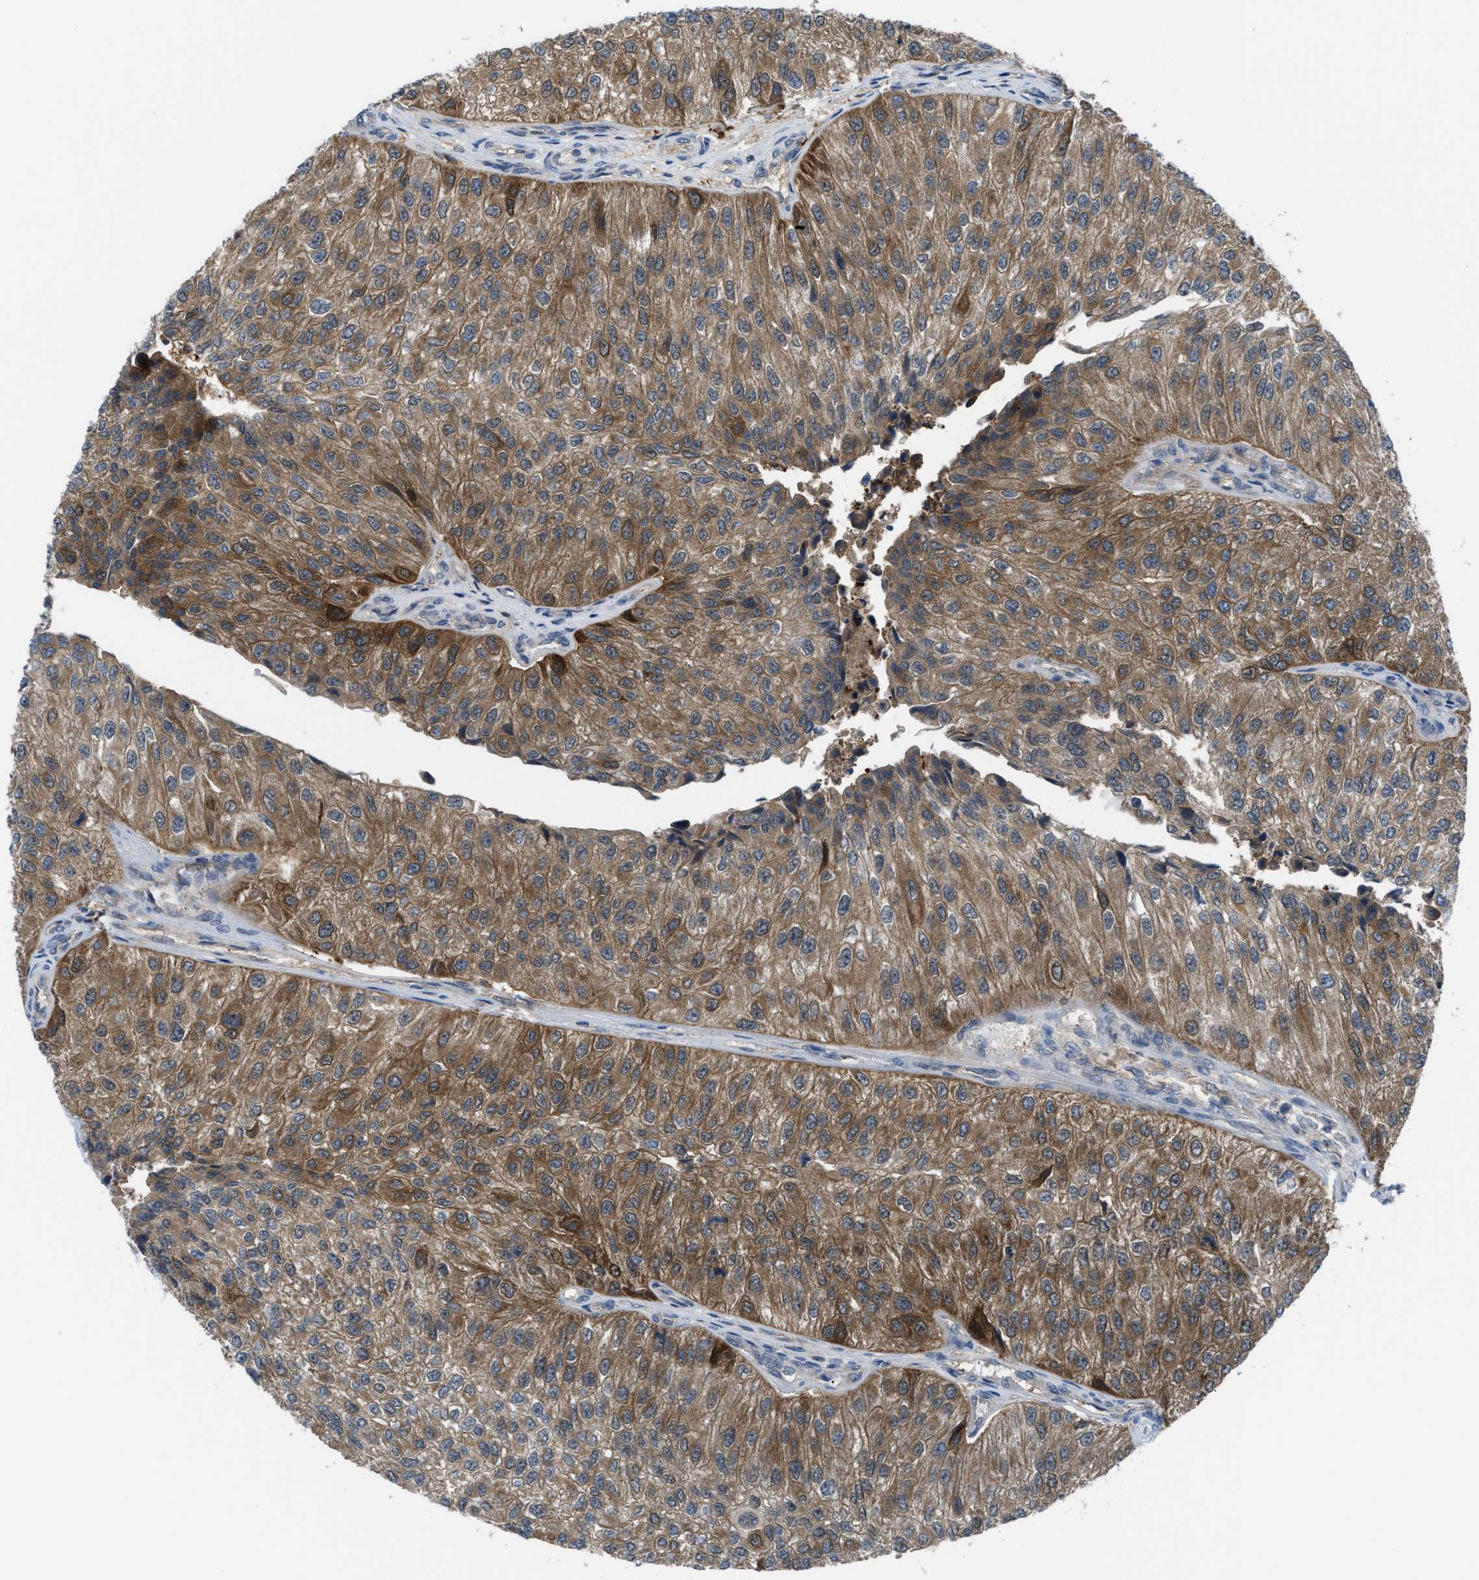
{"staining": {"intensity": "moderate", "quantity": ">75%", "location": "cytoplasmic/membranous"}, "tissue": "urothelial cancer", "cell_type": "Tumor cells", "image_type": "cancer", "snomed": [{"axis": "morphology", "description": "Urothelial carcinoma, High grade"}, {"axis": "topography", "description": "Kidney"}, {"axis": "topography", "description": "Urinary bladder"}], "caption": "High-grade urothelial carcinoma stained with a brown dye reveals moderate cytoplasmic/membranous positive expression in about >75% of tumor cells.", "gene": "BAZ2B", "patient": {"sex": "male", "age": 77}}